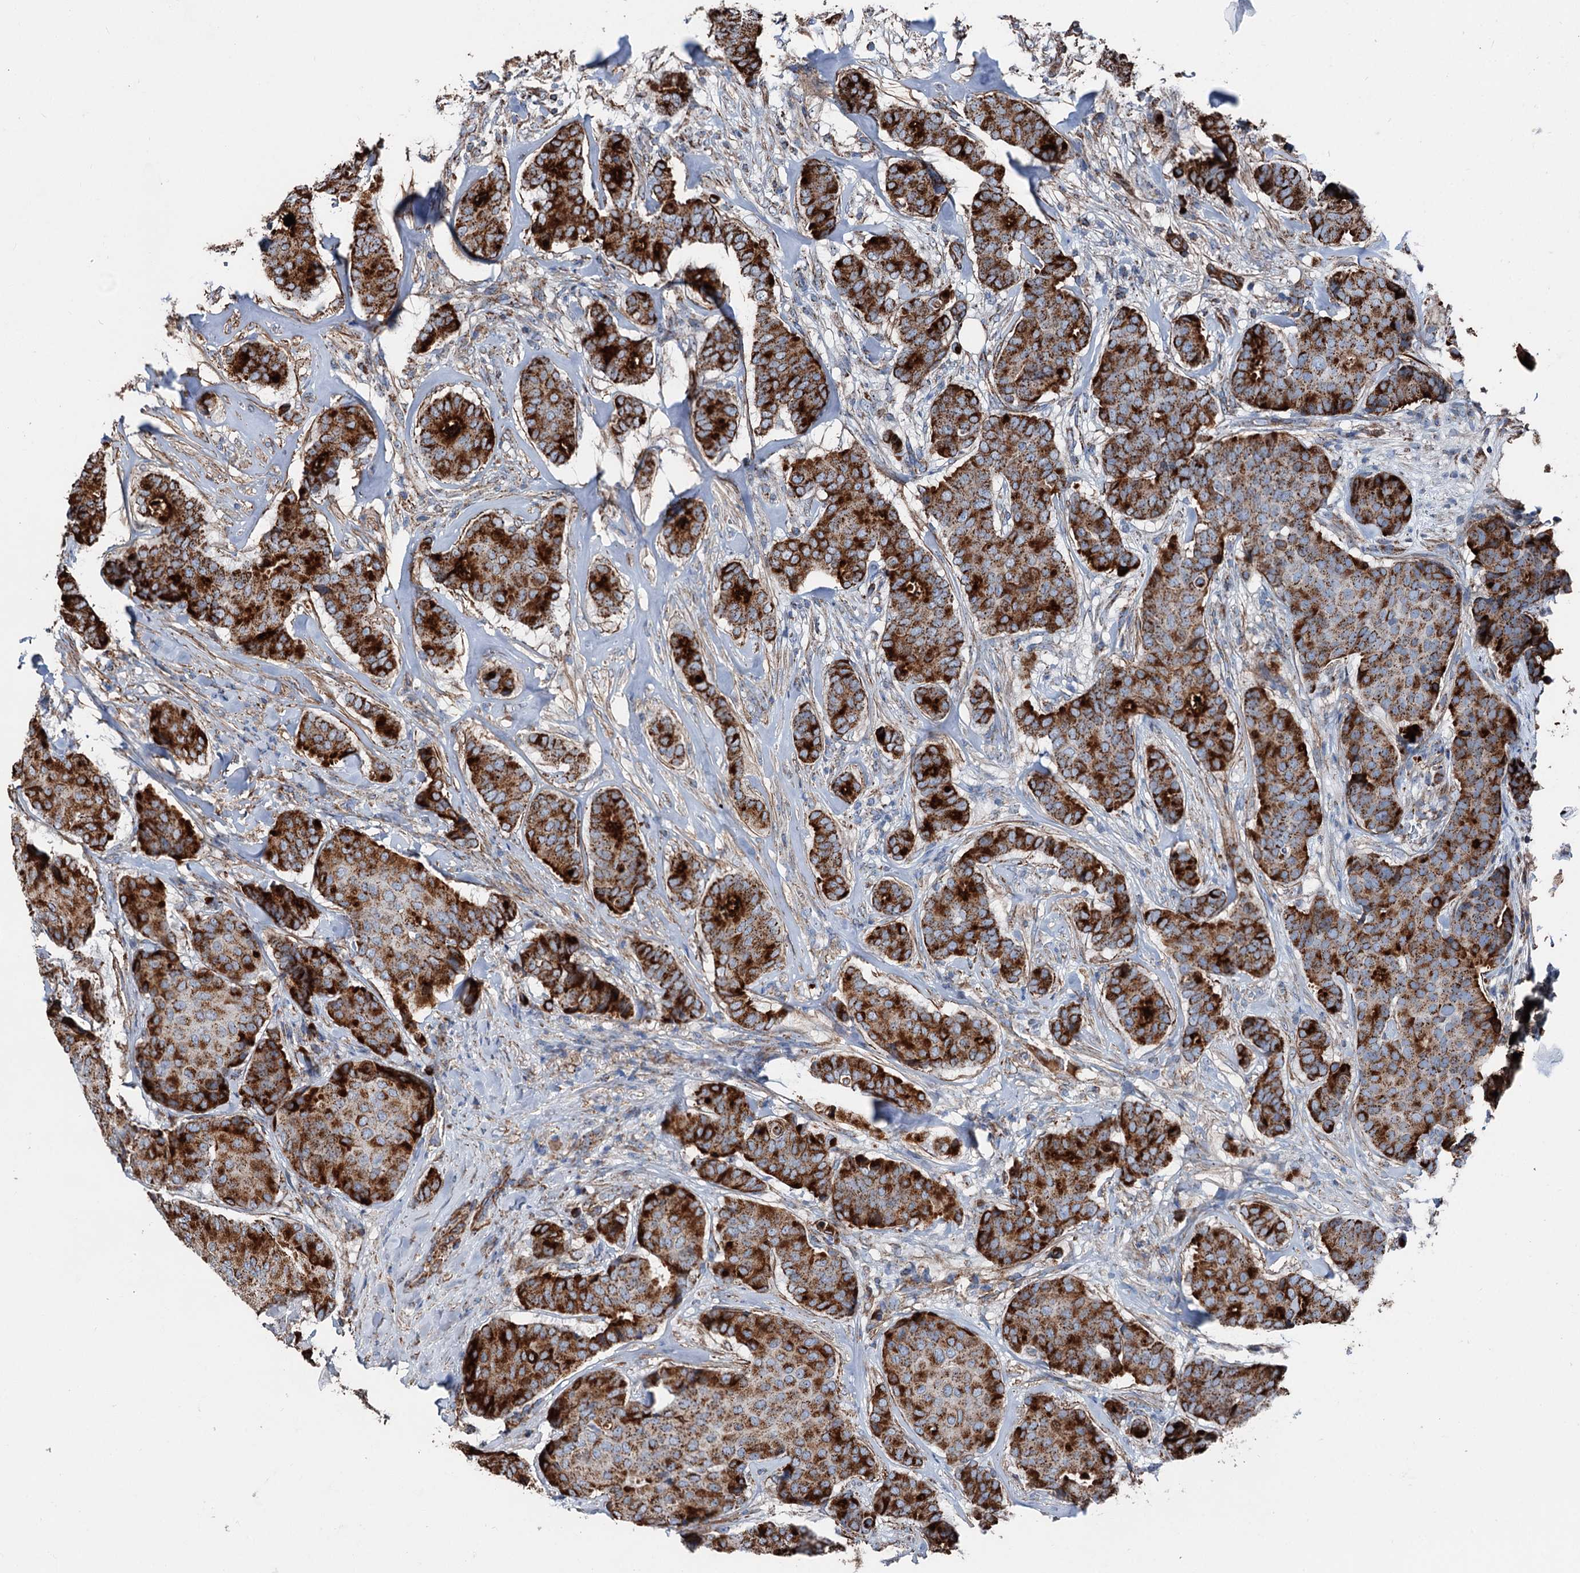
{"staining": {"intensity": "strong", "quantity": ">75%", "location": "cytoplasmic/membranous"}, "tissue": "breast cancer", "cell_type": "Tumor cells", "image_type": "cancer", "snomed": [{"axis": "morphology", "description": "Duct carcinoma"}, {"axis": "topography", "description": "Breast"}], "caption": "Tumor cells reveal high levels of strong cytoplasmic/membranous positivity in about >75% of cells in human breast cancer. The staining was performed using DAB, with brown indicating positive protein expression. Nuclei are stained blue with hematoxylin.", "gene": "DDIAS", "patient": {"sex": "female", "age": 75}}